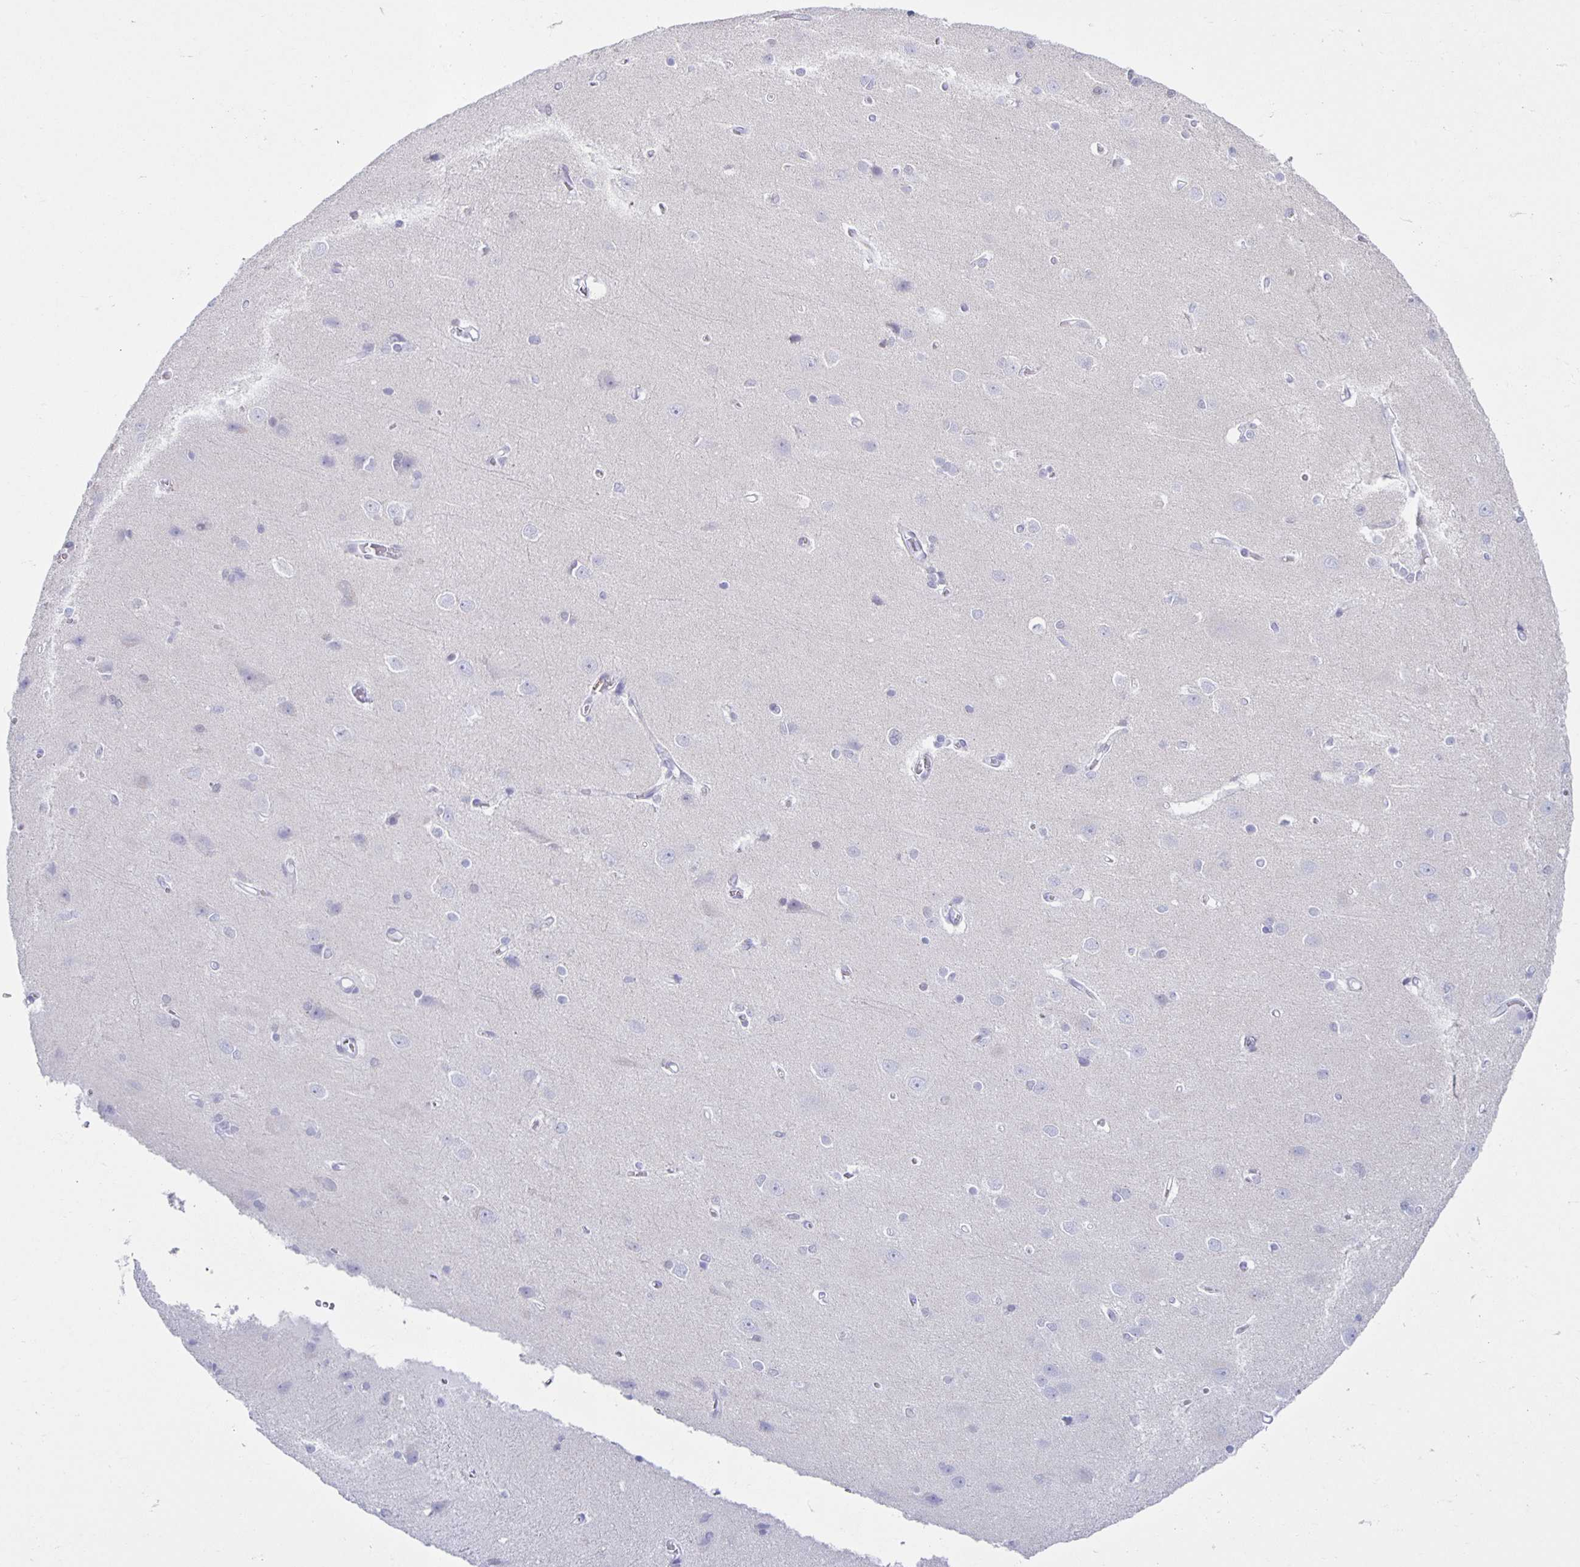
{"staining": {"intensity": "negative", "quantity": "none", "location": "none"}, "tissue": "cerebral cortex", "cell_type": "Endothelial cells", "image_type": "normal", "snomed": [{"axis": "morphology", "description": "Normal tissue, NOS"}, {"axis": "topography", "description": "Cerebral cortex"}], "caption": "The histopathology image demonstrates no significant staining in endothelial cells of cerebral cortex.", "gene": "CT45A10", "patient": {"sex": "male", "age": 37}}